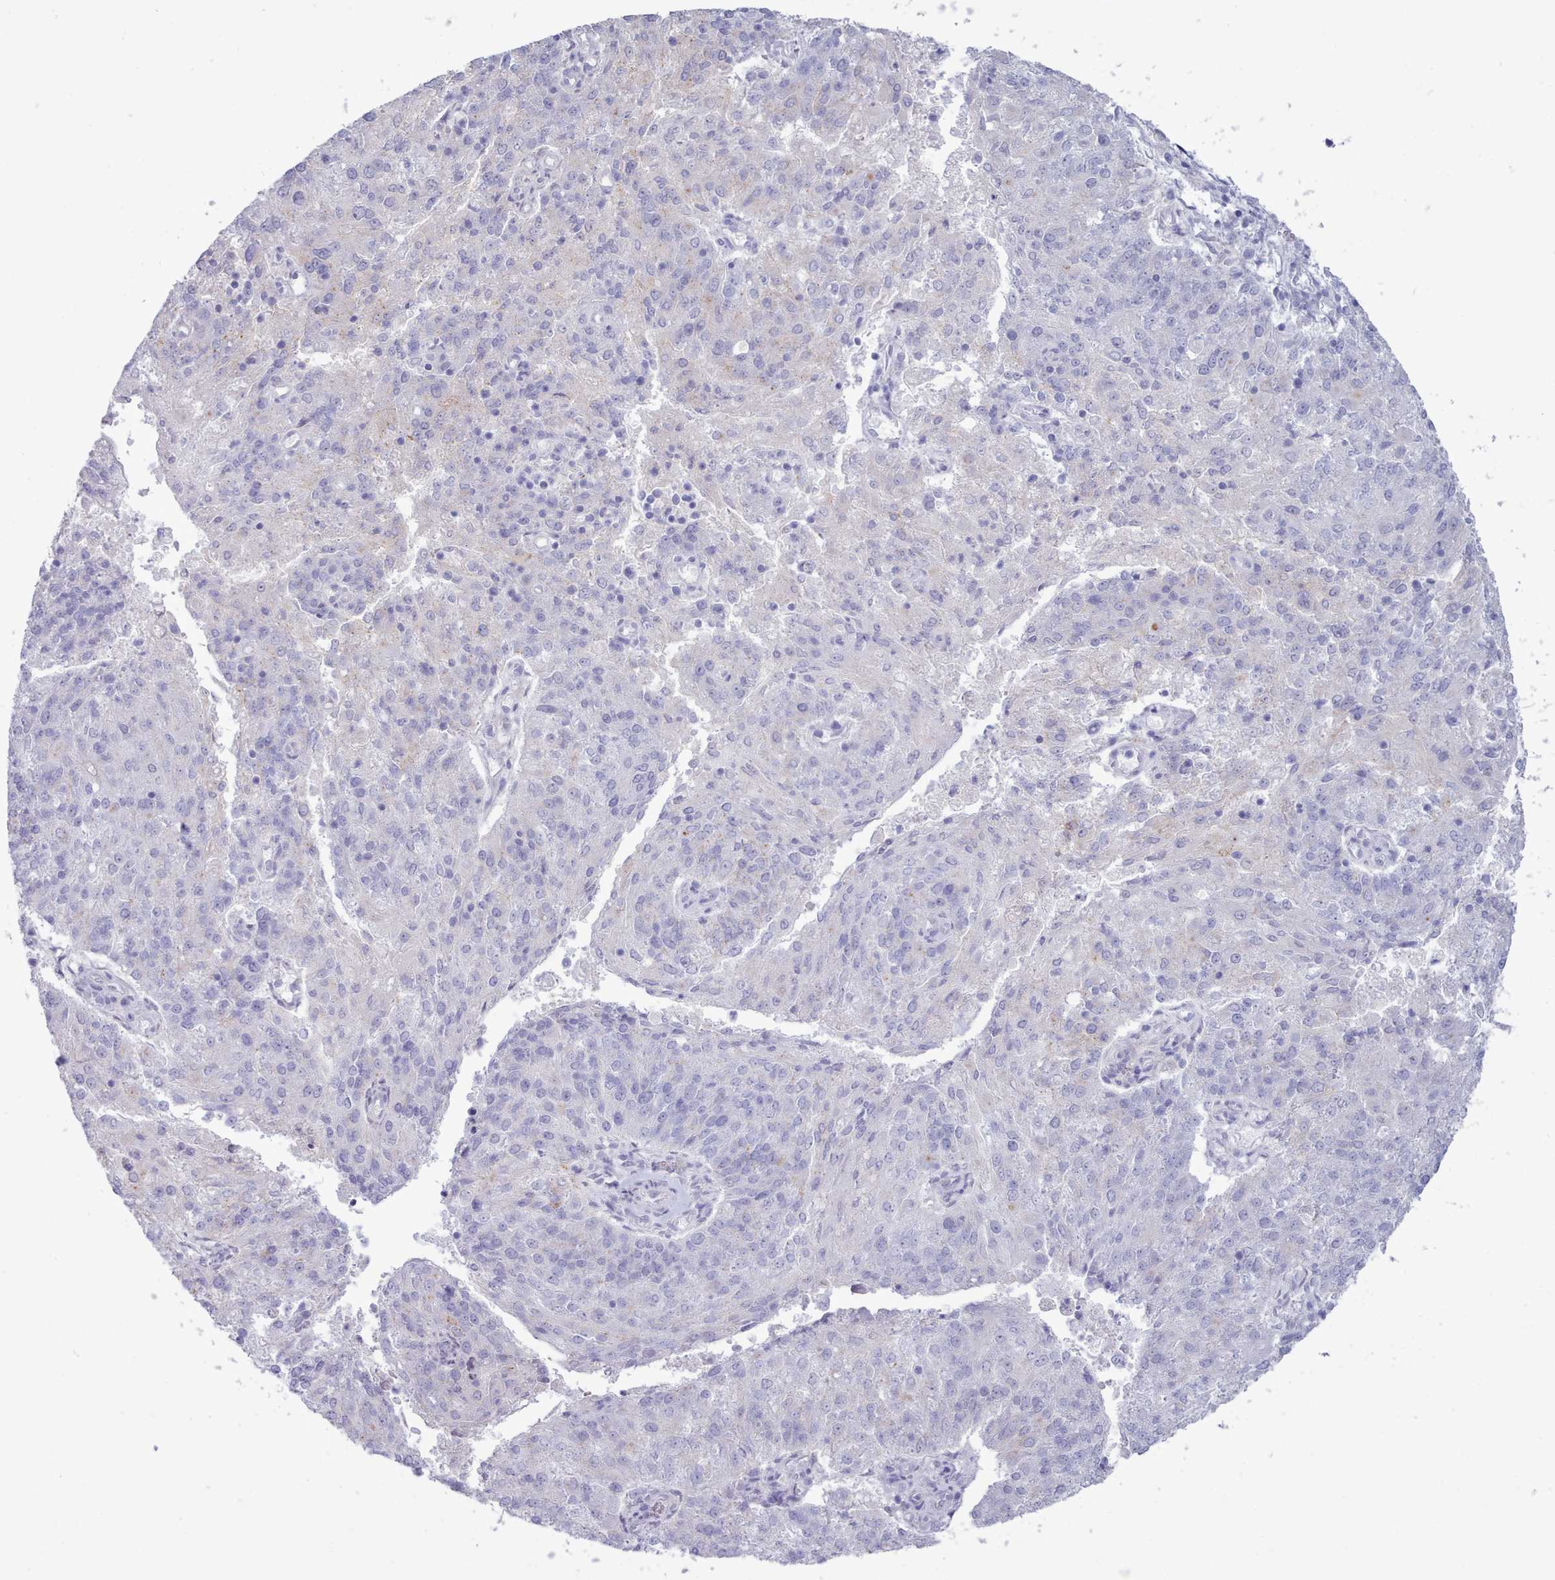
{"staining": {"intensity": "weak", "quantity": "<25%", "location": "cytoplasmic/membranous"}, "tissue": "endometrial cancer", "cell_type": "Tumor cells", "image_type": "cancer", "snomed": [{"axis": "morphology", "description": "Adenocarcinoma, NOS"}, {"axis": "topography", "description": "Endometrium"}], "caption": "There is no significant positivity in tumor cells of endometrial adenocarcinoma. (Immunohistochemistry (ihc), brightfield microscopy, high magnification).", "gene": "TMEM253", "patient": {"sex": "female", "age": 82}}